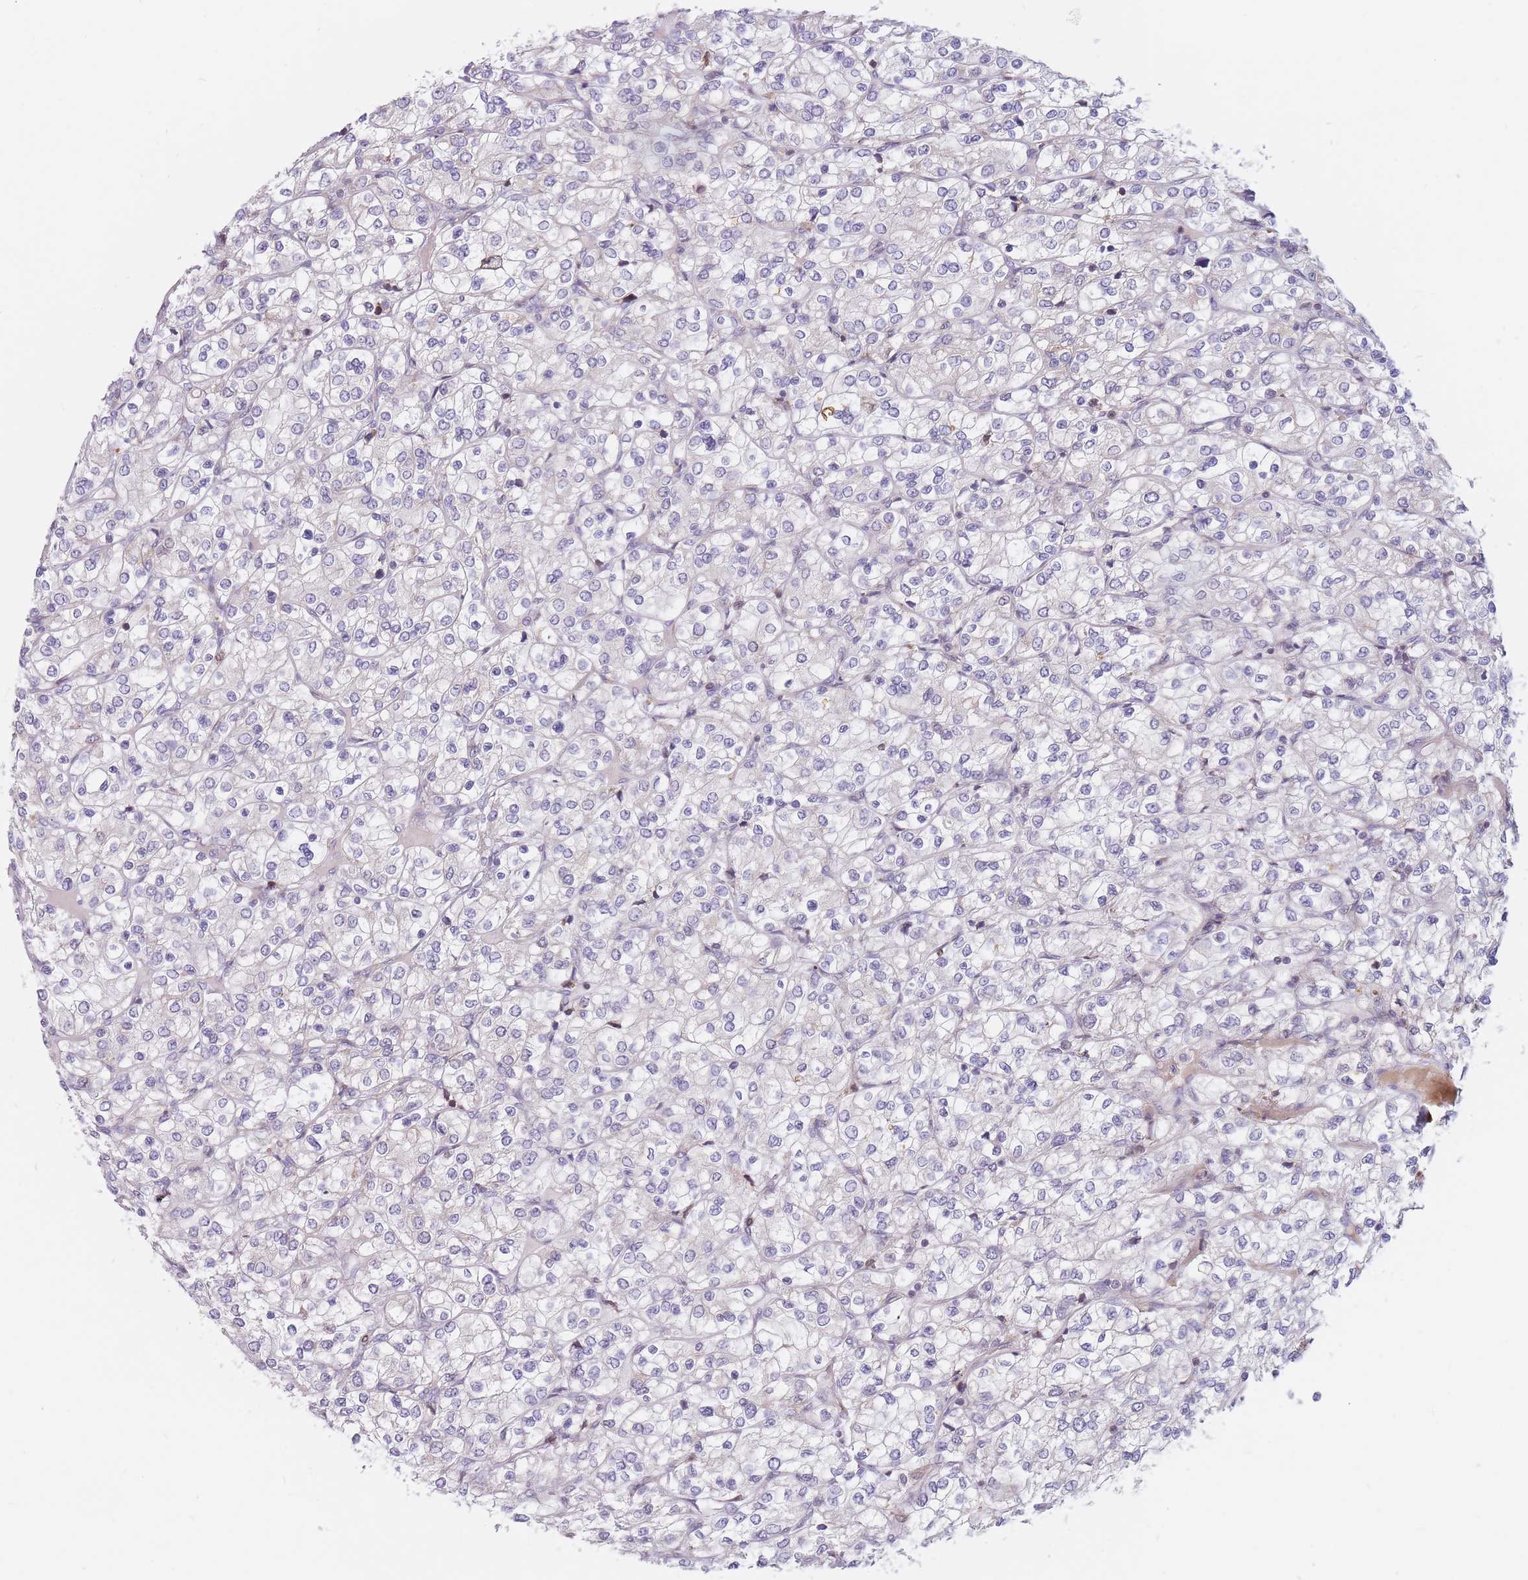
{"staining": {"intensity": "negative", "quantity": "none", "location": "none"}, "tissue": "renal cancer", "cell_type": "Tumor cells", "image_type": "cancer", "snomed": [{"axis": "morphology", "description": "Adenocarcinoma, NOS"}, {"axis": "topography", "description": "Kidney"}], "caption": "Micrograph shows no significant protein expression in tumor cells of adenocarcinoma (renal). The staining is performed using DAB (3,3'-diaminobenzidine) brown chromogen with nuclei counter-stained in using hematoxylin.", "gene": "PTGDR", "patient": {"sex": "male", "age": 80}}